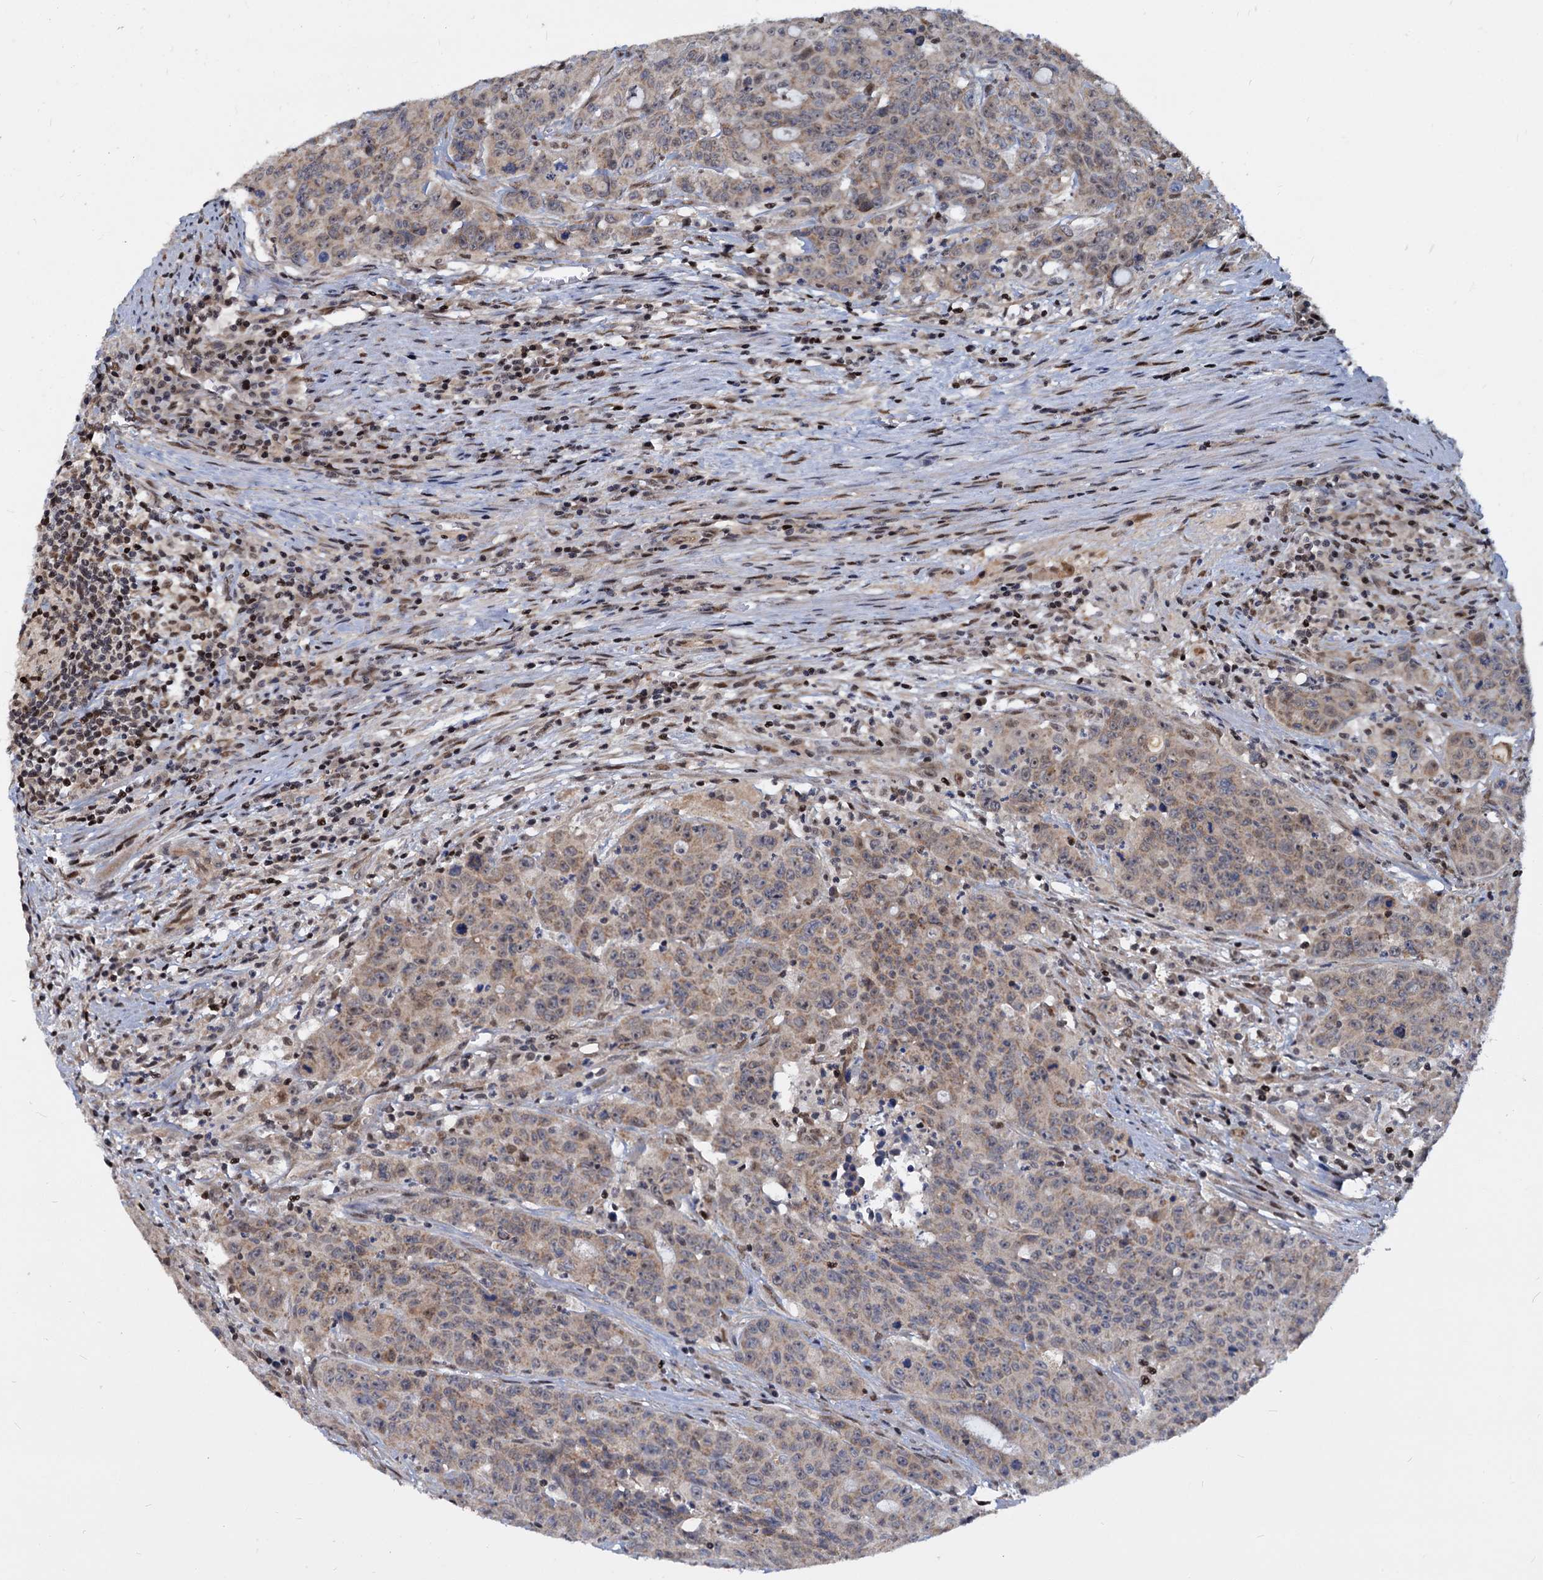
{"staining": {"intensity": "weak", "quantity": ">75%", "location": "cytoplasmic/membranous"}, "tissue": "colorectal cancer", "cell_type": "Tumor cells", "image_type": "cancer", "snomed": [{"axis": "morphology", "description": "Adenocarcinoma, NOS"}, {"axis": "topography", "description": "Colon"}], "caption": "An image of colorectal adenocarcinoma stained for a protein shows weak cytoplasmic/membranous brown staining in tumor cells.", "gene": "UBLCP1", "patient": {"sex": "male", "age": 62}}